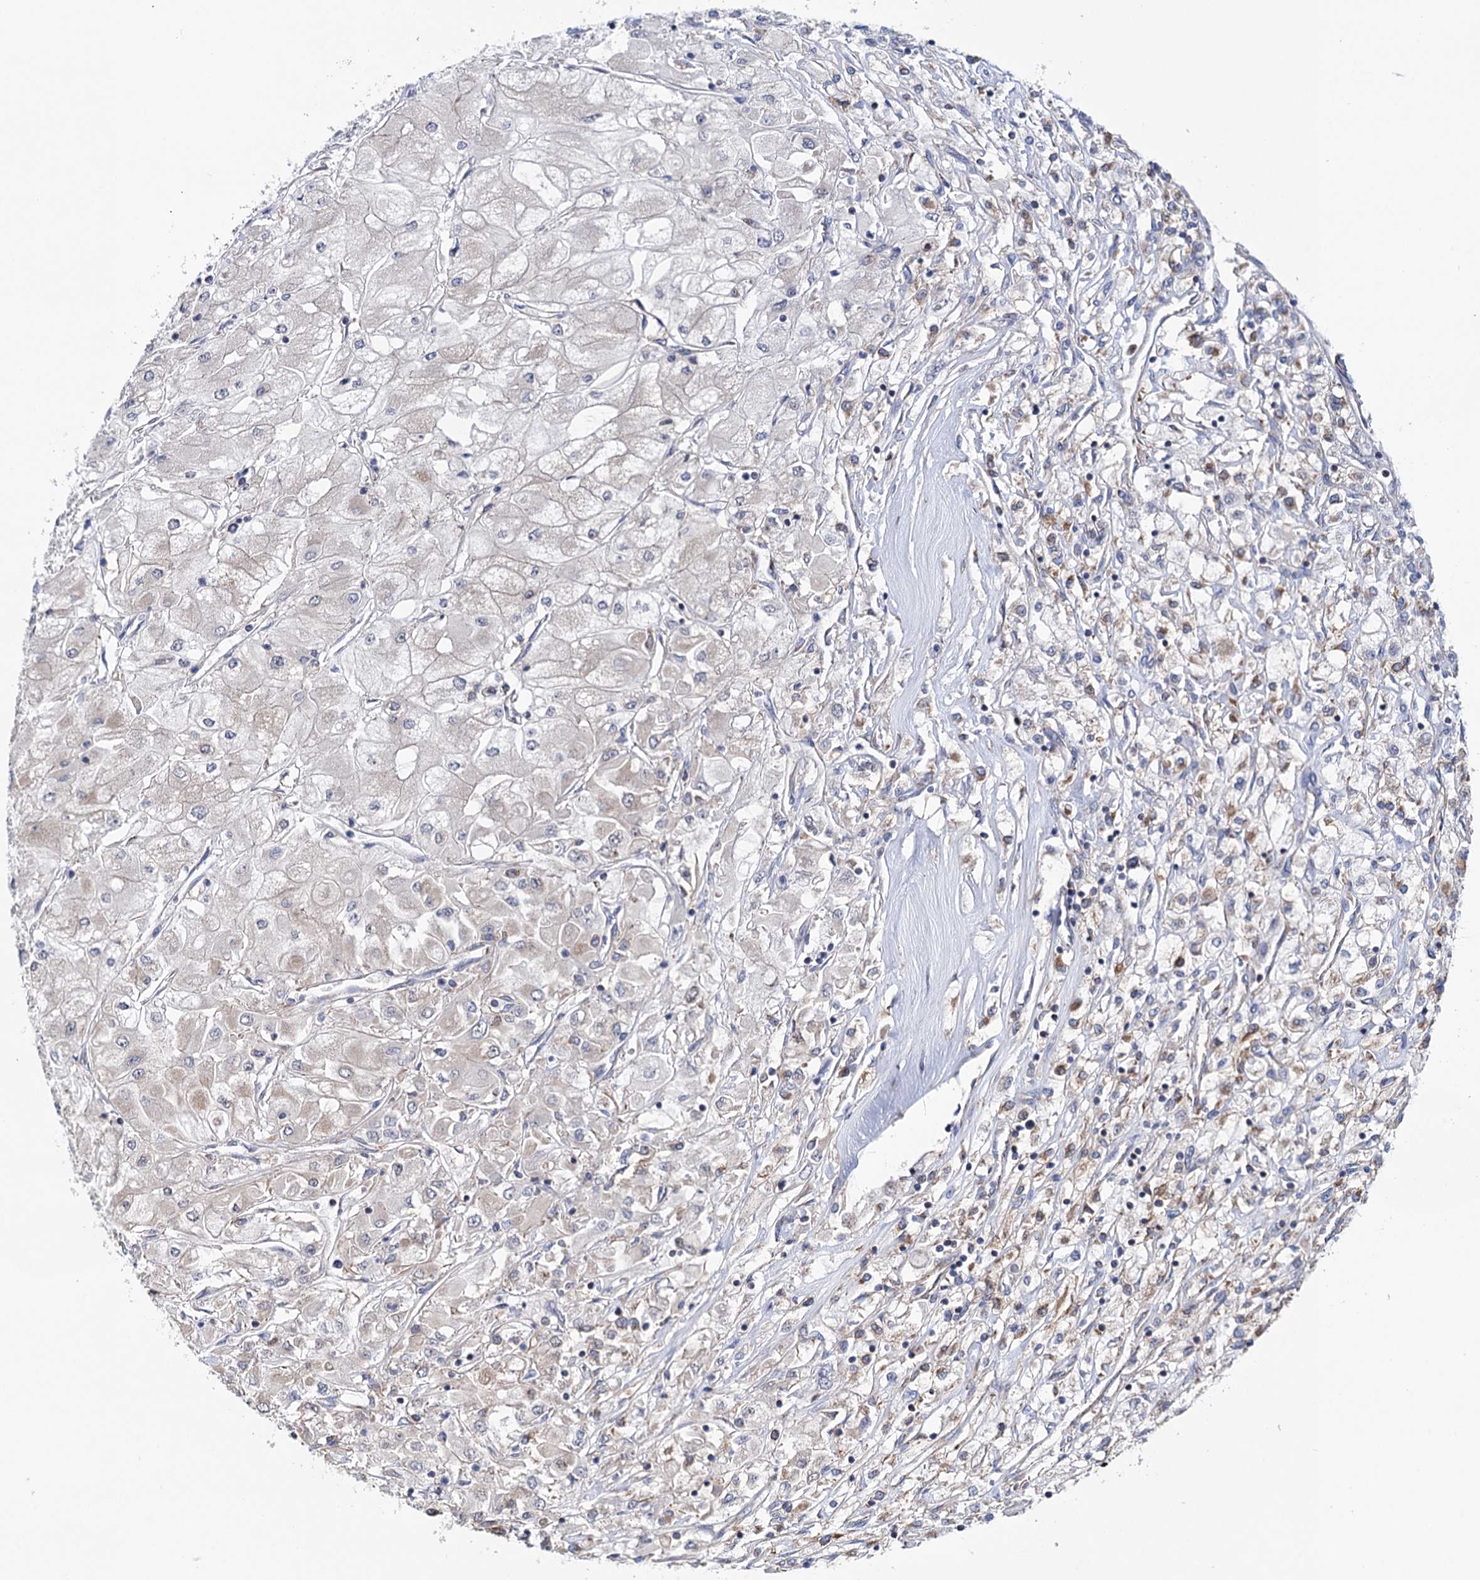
{"staining": {"intensity": "negative", "quantity": "none", "location": "none"}, "tissue": "renal cancer", "cell_type": "Tumor cells", "image_type": "cancer", "snomed": [{"axis": "morphology", "description": "Adenocarcinoma, NOS"}, {"axis": "topography", "description": "Kidney"}], "caption": "An immunohistochemistry photomicrograph of adenocarcinoma (renal) is shown. There is no staining in tumor cells of adenocarcinoma (renal).", "gene": "SUCLA2", "patient": {"sex": "male", "age": 80}}